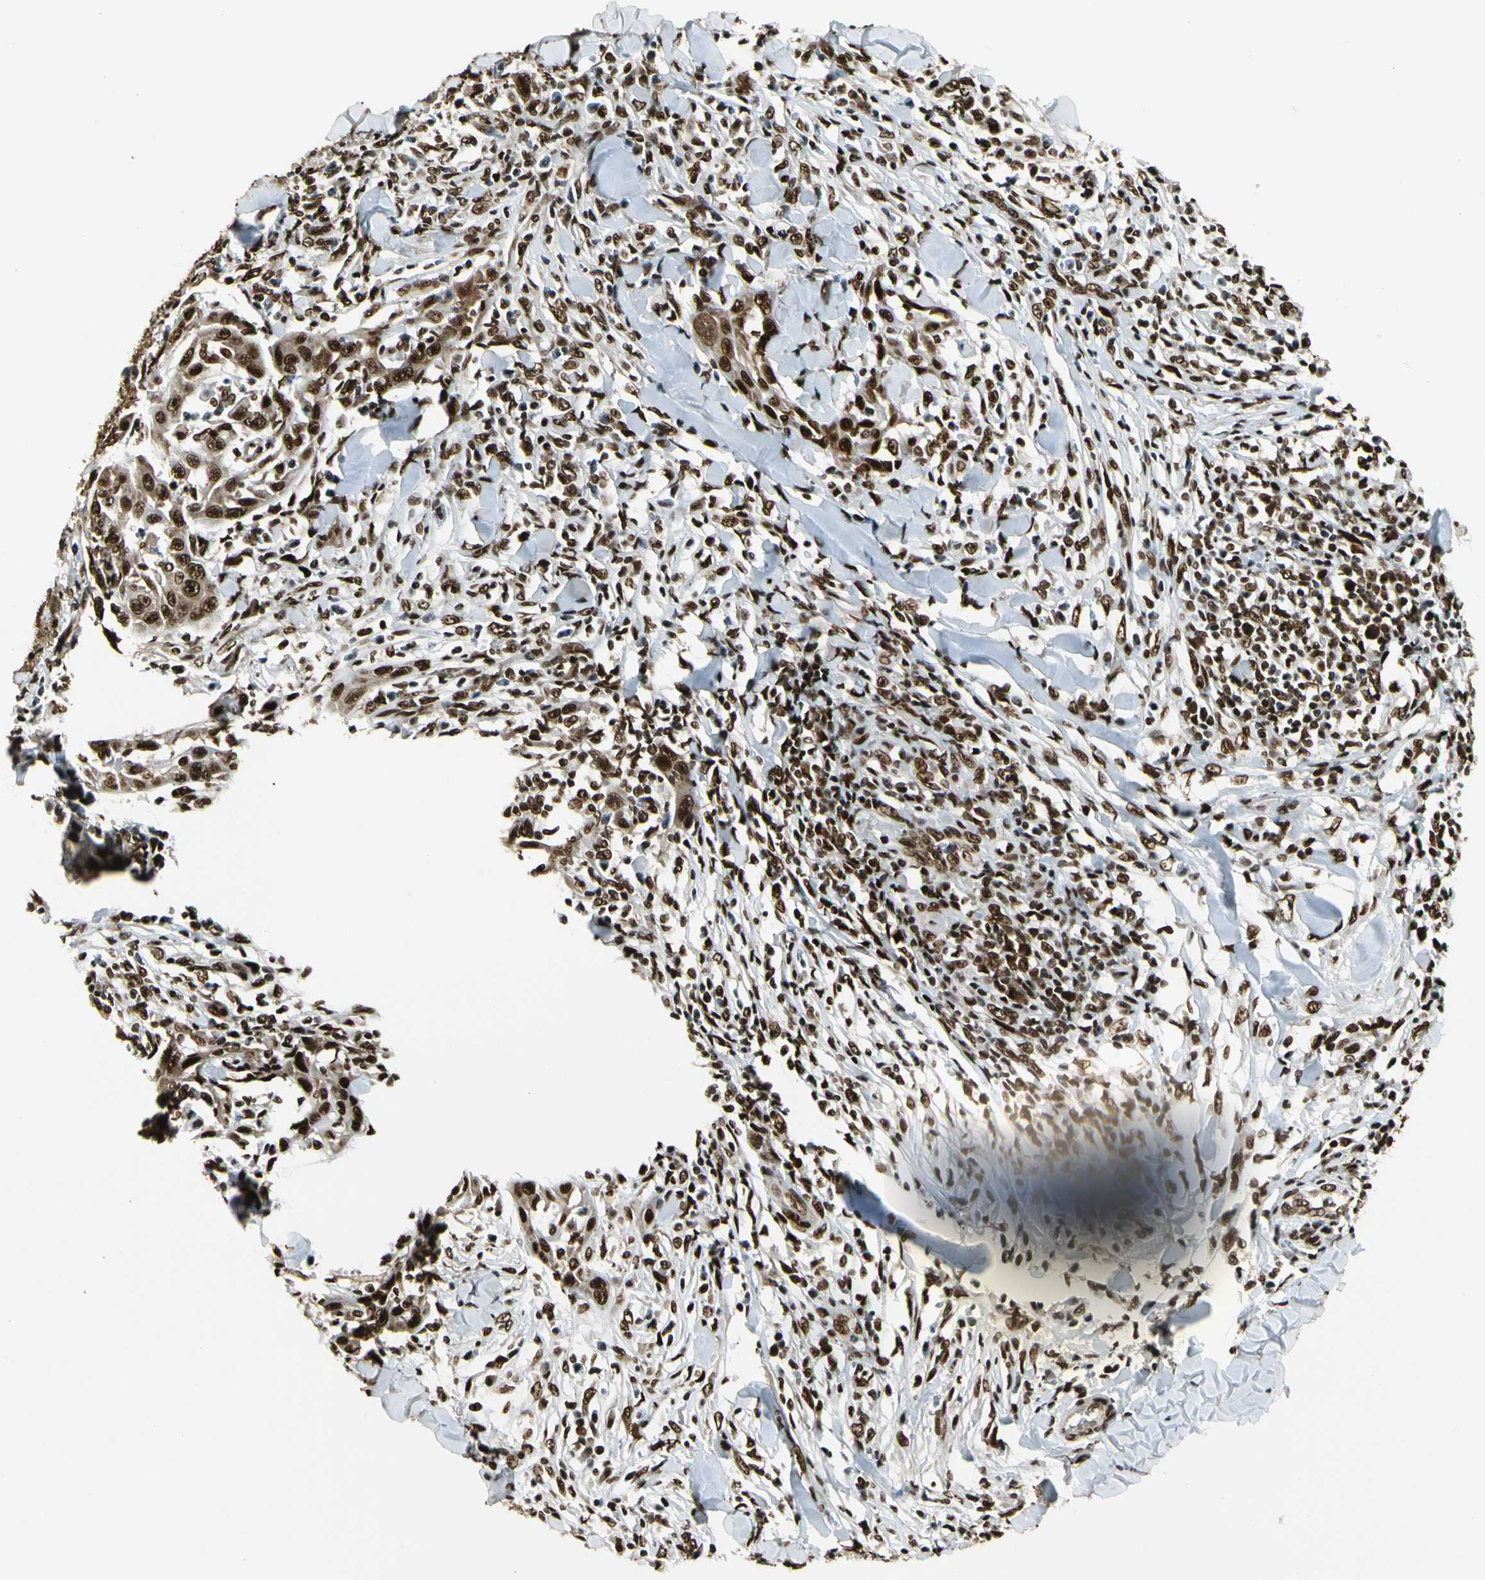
{"staining": {"intensity": "strong", "quantity": ">75%", "location": "nuclear"}, "tissue": "skin cancer", "cell_type": "Tumor cells", "image_type": "cancer", "snomed": [{"axis": "morphology", "description": "Squamous cell carcinoma, NOS"}, {"axis": "topography", "description": "Skin"}], "caption": "A micrograph of human skin cancer stained for a protein displays strong nuclear brown staining in tumor cells.", "gene": "FUS", "patient": {"sex": "male", "age": 24}}